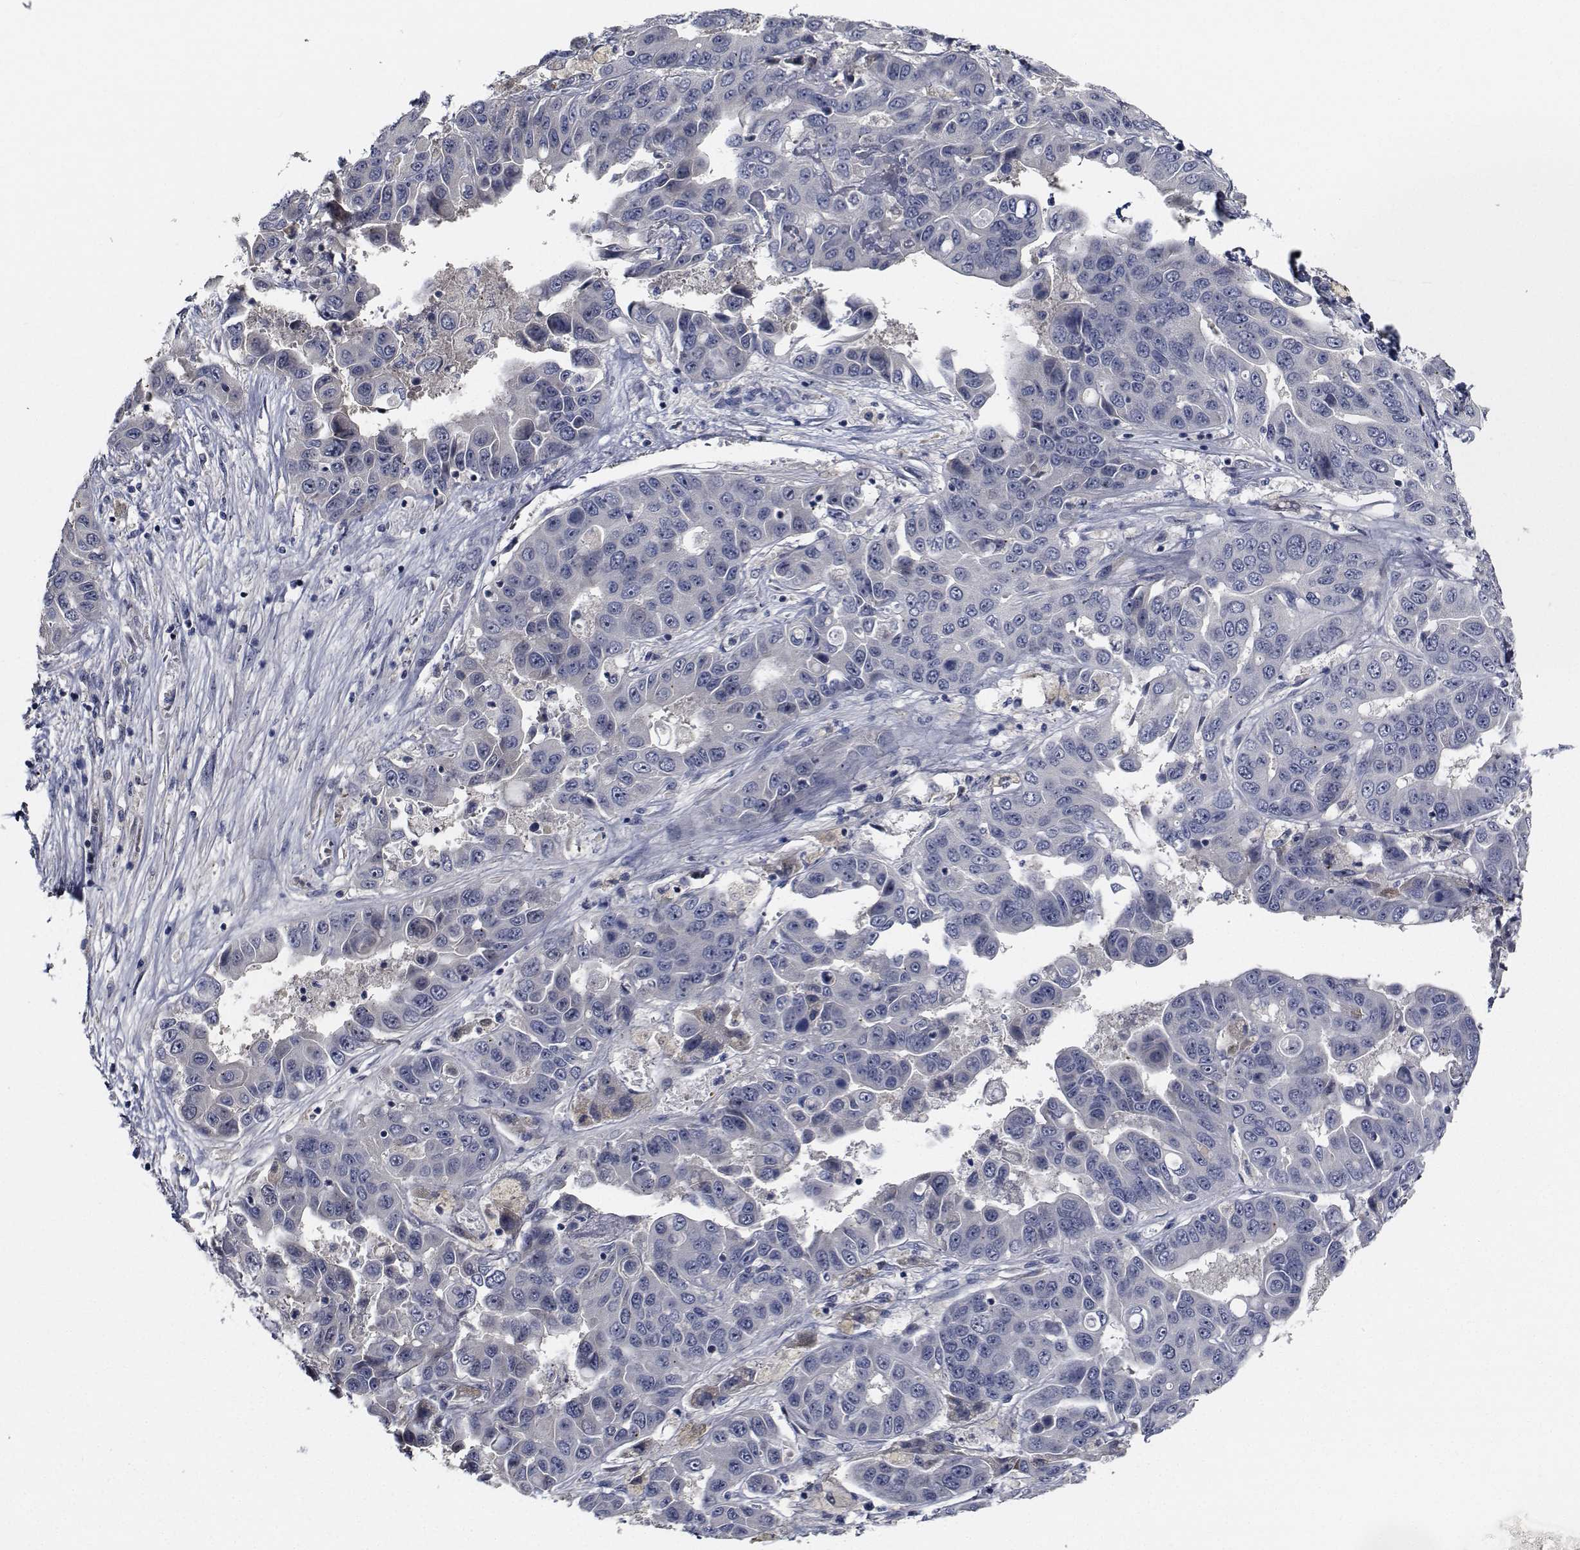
{"staining": {"intensity": "negative", "quantity": "none", "location": "none"}, "tissue": "liver cancer", "cell_type": "Tumor cells", "image_type": "cancer", "snomed": [{"axis": "morphology", "description": "Cholangiocarcinoma"}, {"axis": "topography", "description": "Liver"}], "caption": "This is a image of IHC staining of liver cholangiocarcinoma, which shows no staining in tumor cells.", "gene": "NVL", "patient": {"sex": "female", "age": 52}}